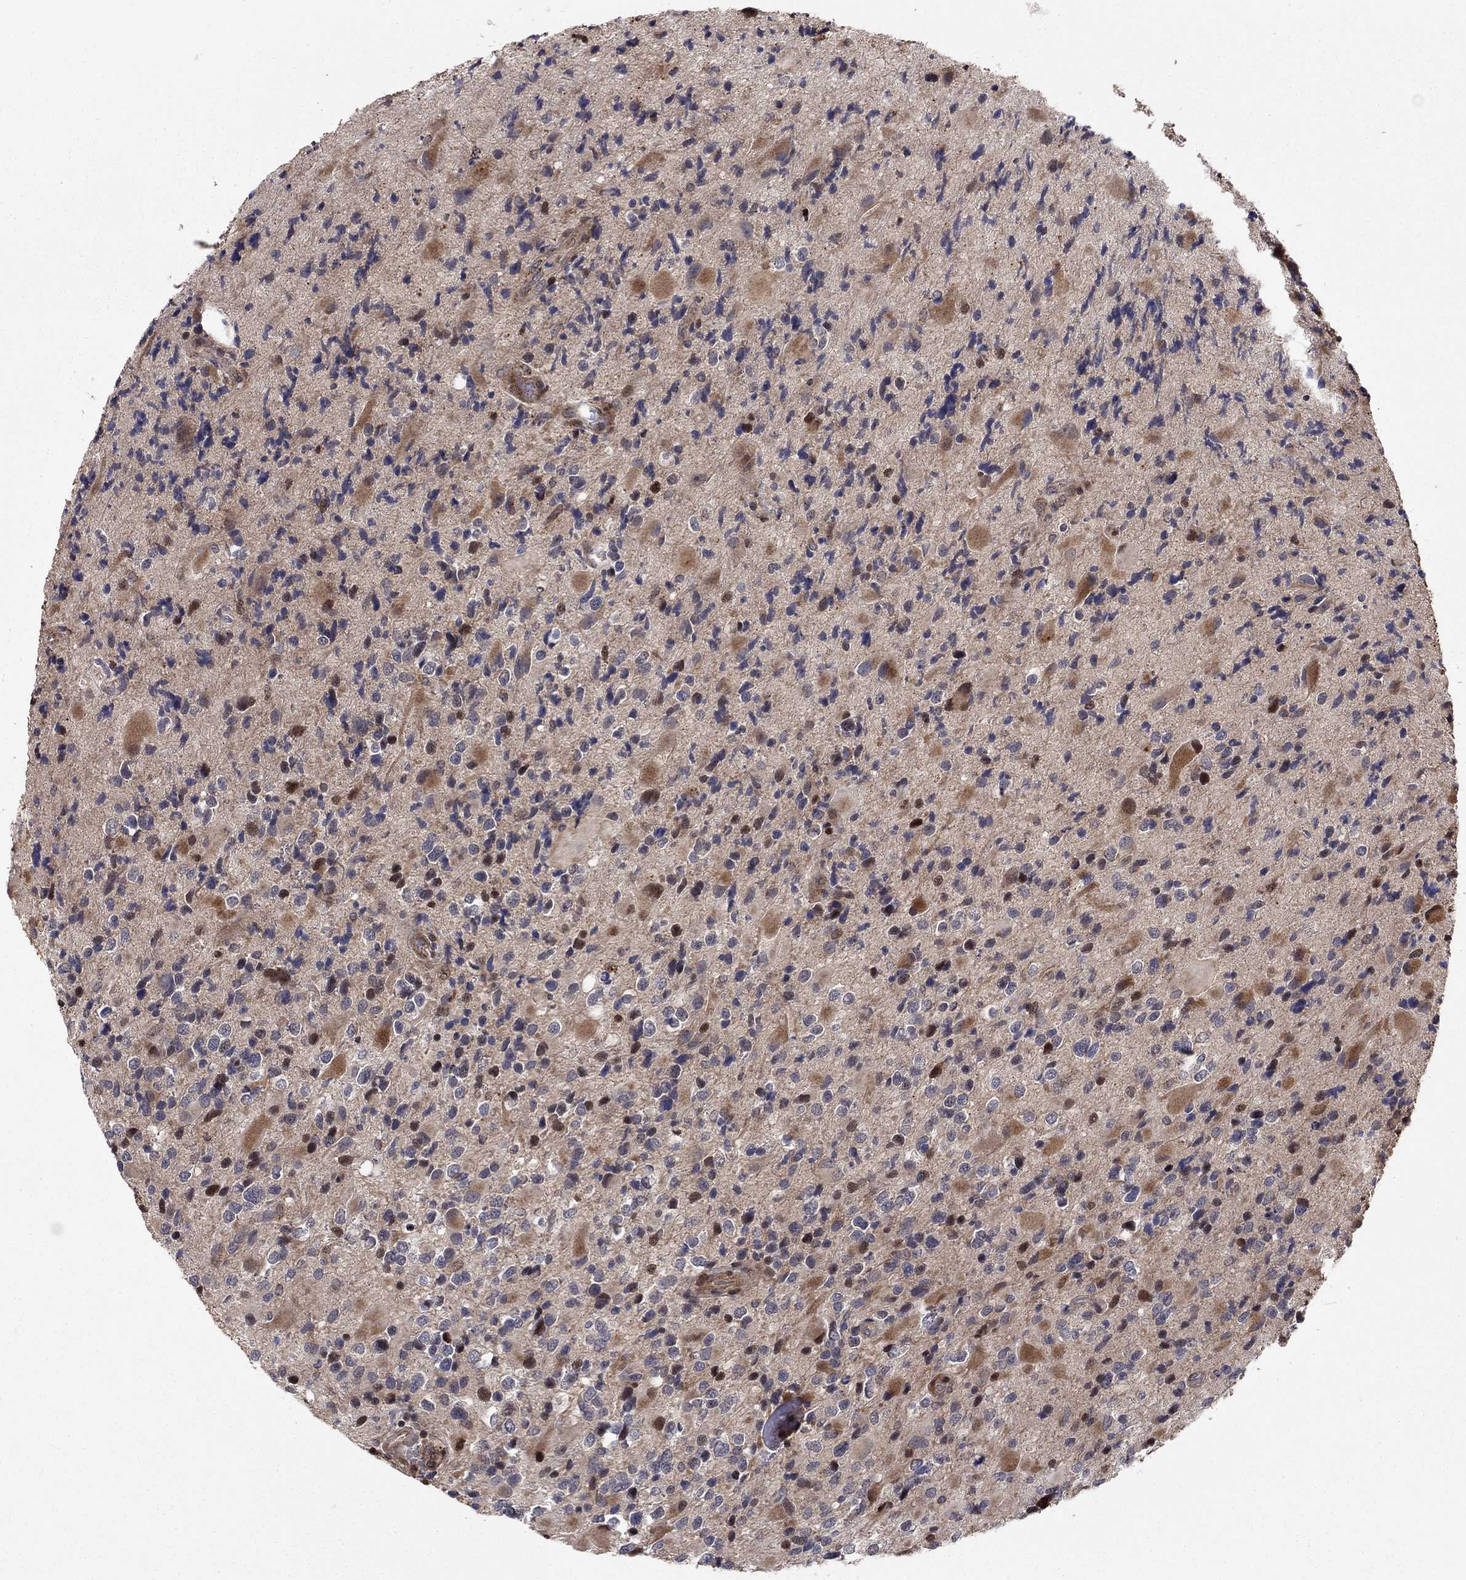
{"staining": {"intensity": "moderate", "quantity": "<25%", "location": "nuclear"}, "tissue": "glioma", "cell_type": "Tumor cells", "image_type": "cancer", "snomed": [{"axis": "morphology", "description": "Glioma, malignant, Low grade"}, {"axis": "topography", "description": "Brain"}], "caption": "Protein positivity by IHC reveals moderate nuclear positivity in about <25% of tumor cells in low-grade glioma (malignant). Immunohistochemistry stains the protein in brown and the nuclei are stained blue.", "gene": "LPCAT4", "patient": {"sex": "female", "age": 32}}